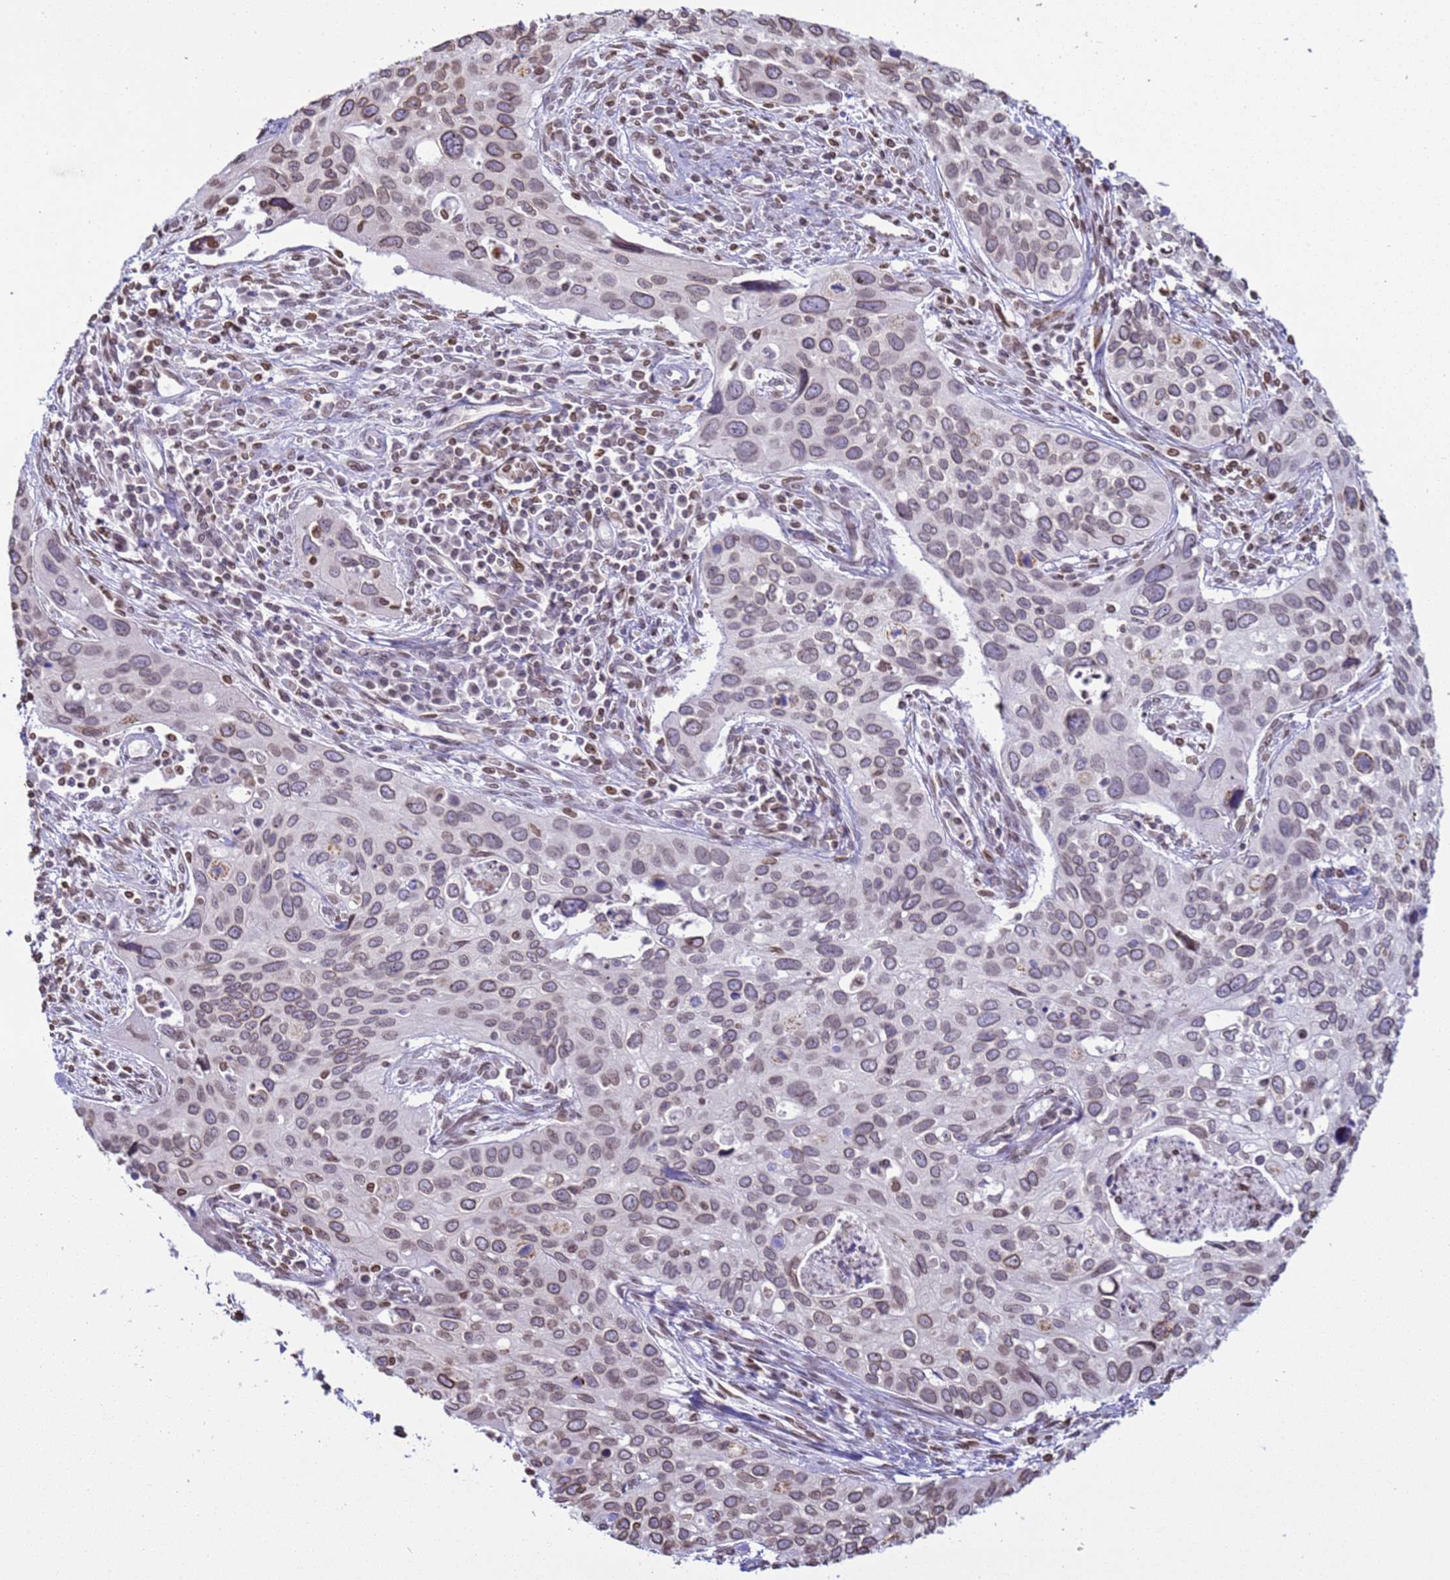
{"staining": {"intensity": "weak", "quantity": "25%-75%", "location": "cytoplasmic/membranous,nuclear"}, "tissue": "cervical cancer", "cell_type": "Tumor cells", "image_type": "cancer", "snomed": [{"axis": "morphology", "description": "Squamous cell carcinoma, NOS"}, {"axis": "topography", "description": "Cervix"}], "caption": "The image shows immunohistochemical staining of cervical cancer. There is weak cytoplasmic/membranous and nuclear staining is present in approximately 25%-75% of tumor cells. The staining is performed using DAB brown chromogen to label protein expression. The nuclei are counter-stained blue using hematoxylin.", "gene": "DHX37", "patient": {"sex": "female", "age": 55}}